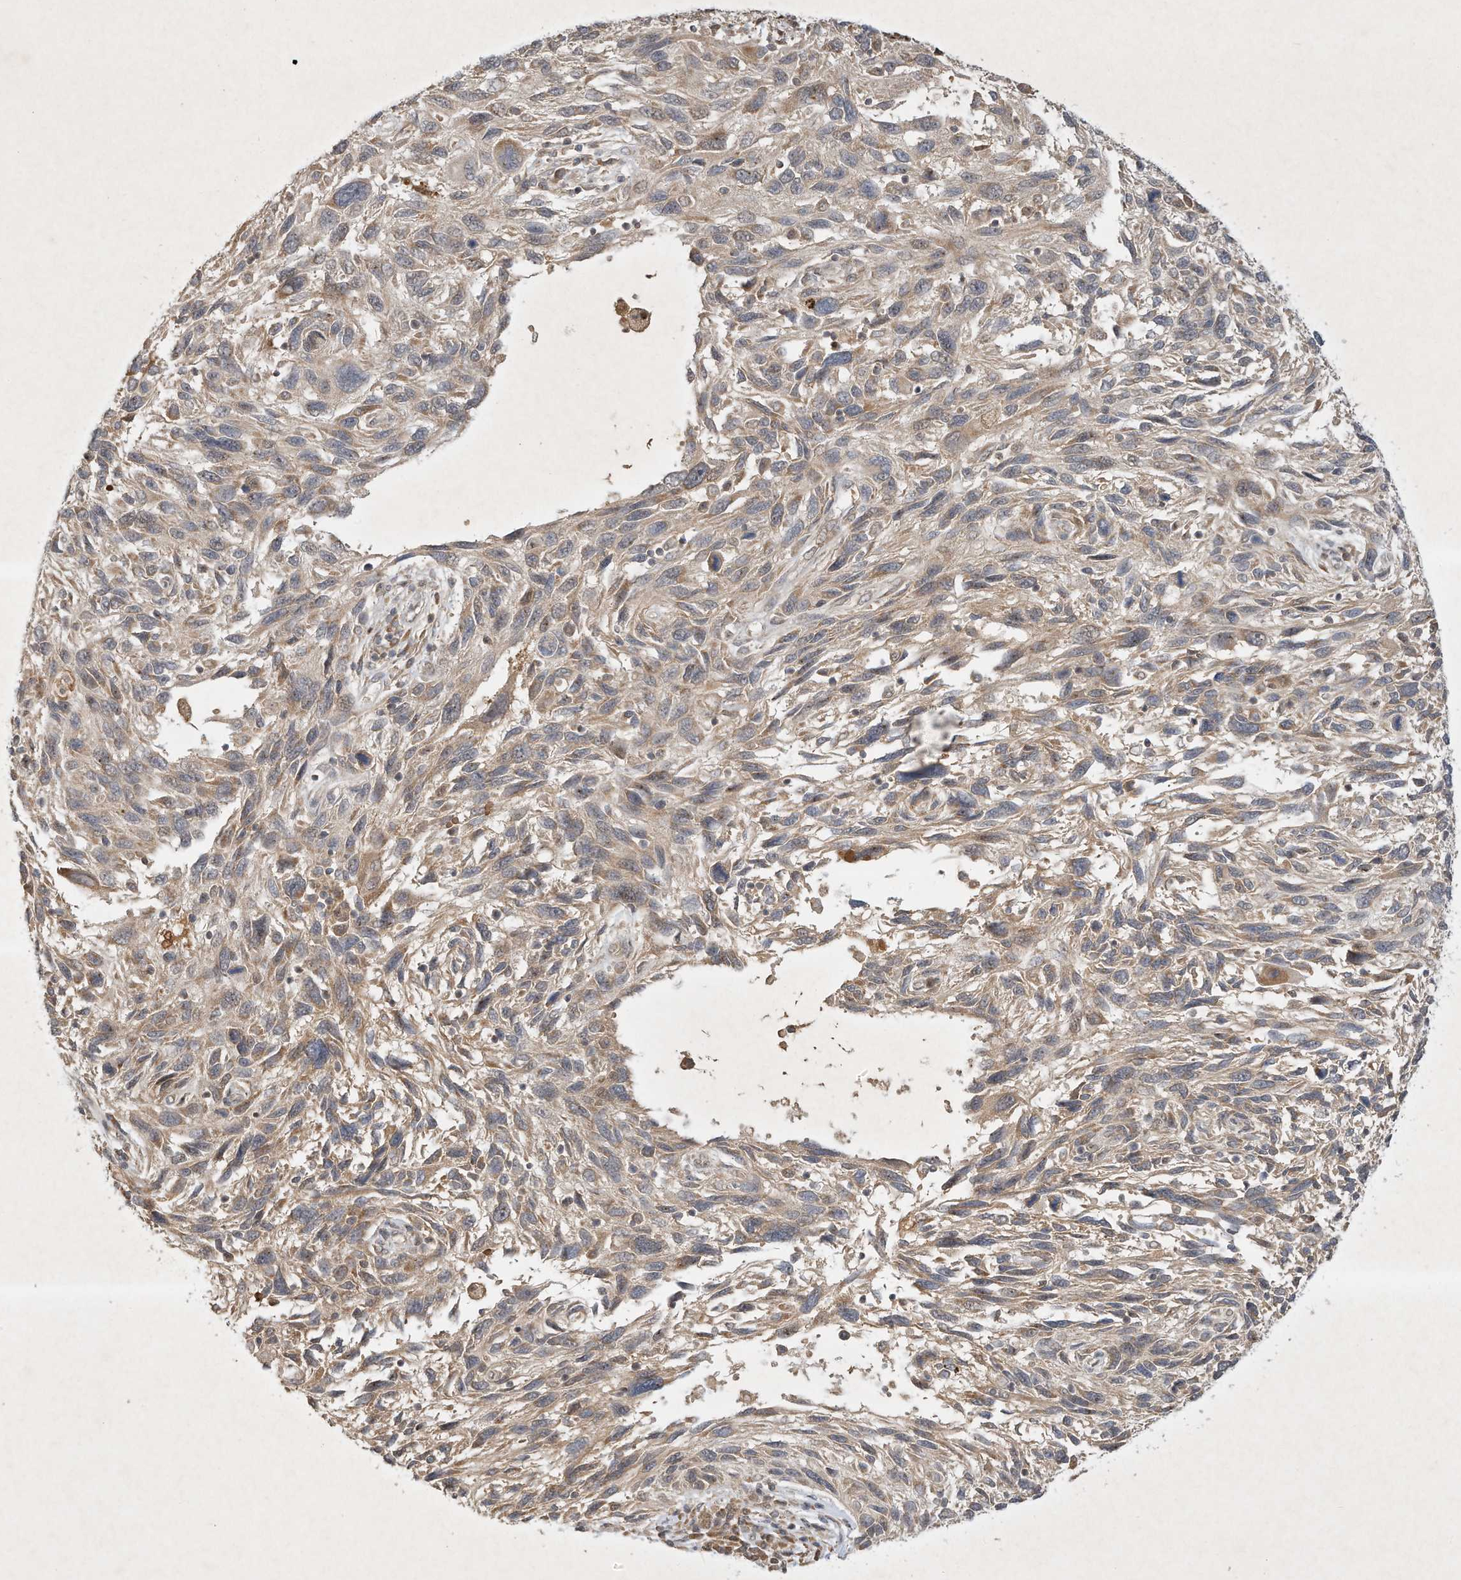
{"staining": {"intensity": "negative", "quantity": "none", "location": "none"}, "tissue": "melanoma", "cell_type": "Tumor cells", "image_type": "cancer", "snomed": [{"axis": "morphology", "description": "Malignant melanoma, NOS"}, {"axis": "topography", "description": "Skin"}], "caption": "High magnification brightfield microscopy of malignant melanoma stained with DAB (brown) and counterstained with hematoxylin (blue): tumor cells show no significant positivity. (Stains: DAB (3,3'-diaminobenzidine) IHC with hematoxylin counter stain, Microscopy: brightfield microscopy at high magnification).", "gene": "BTRC", "patient": {"sex": "male", "age": 53}}